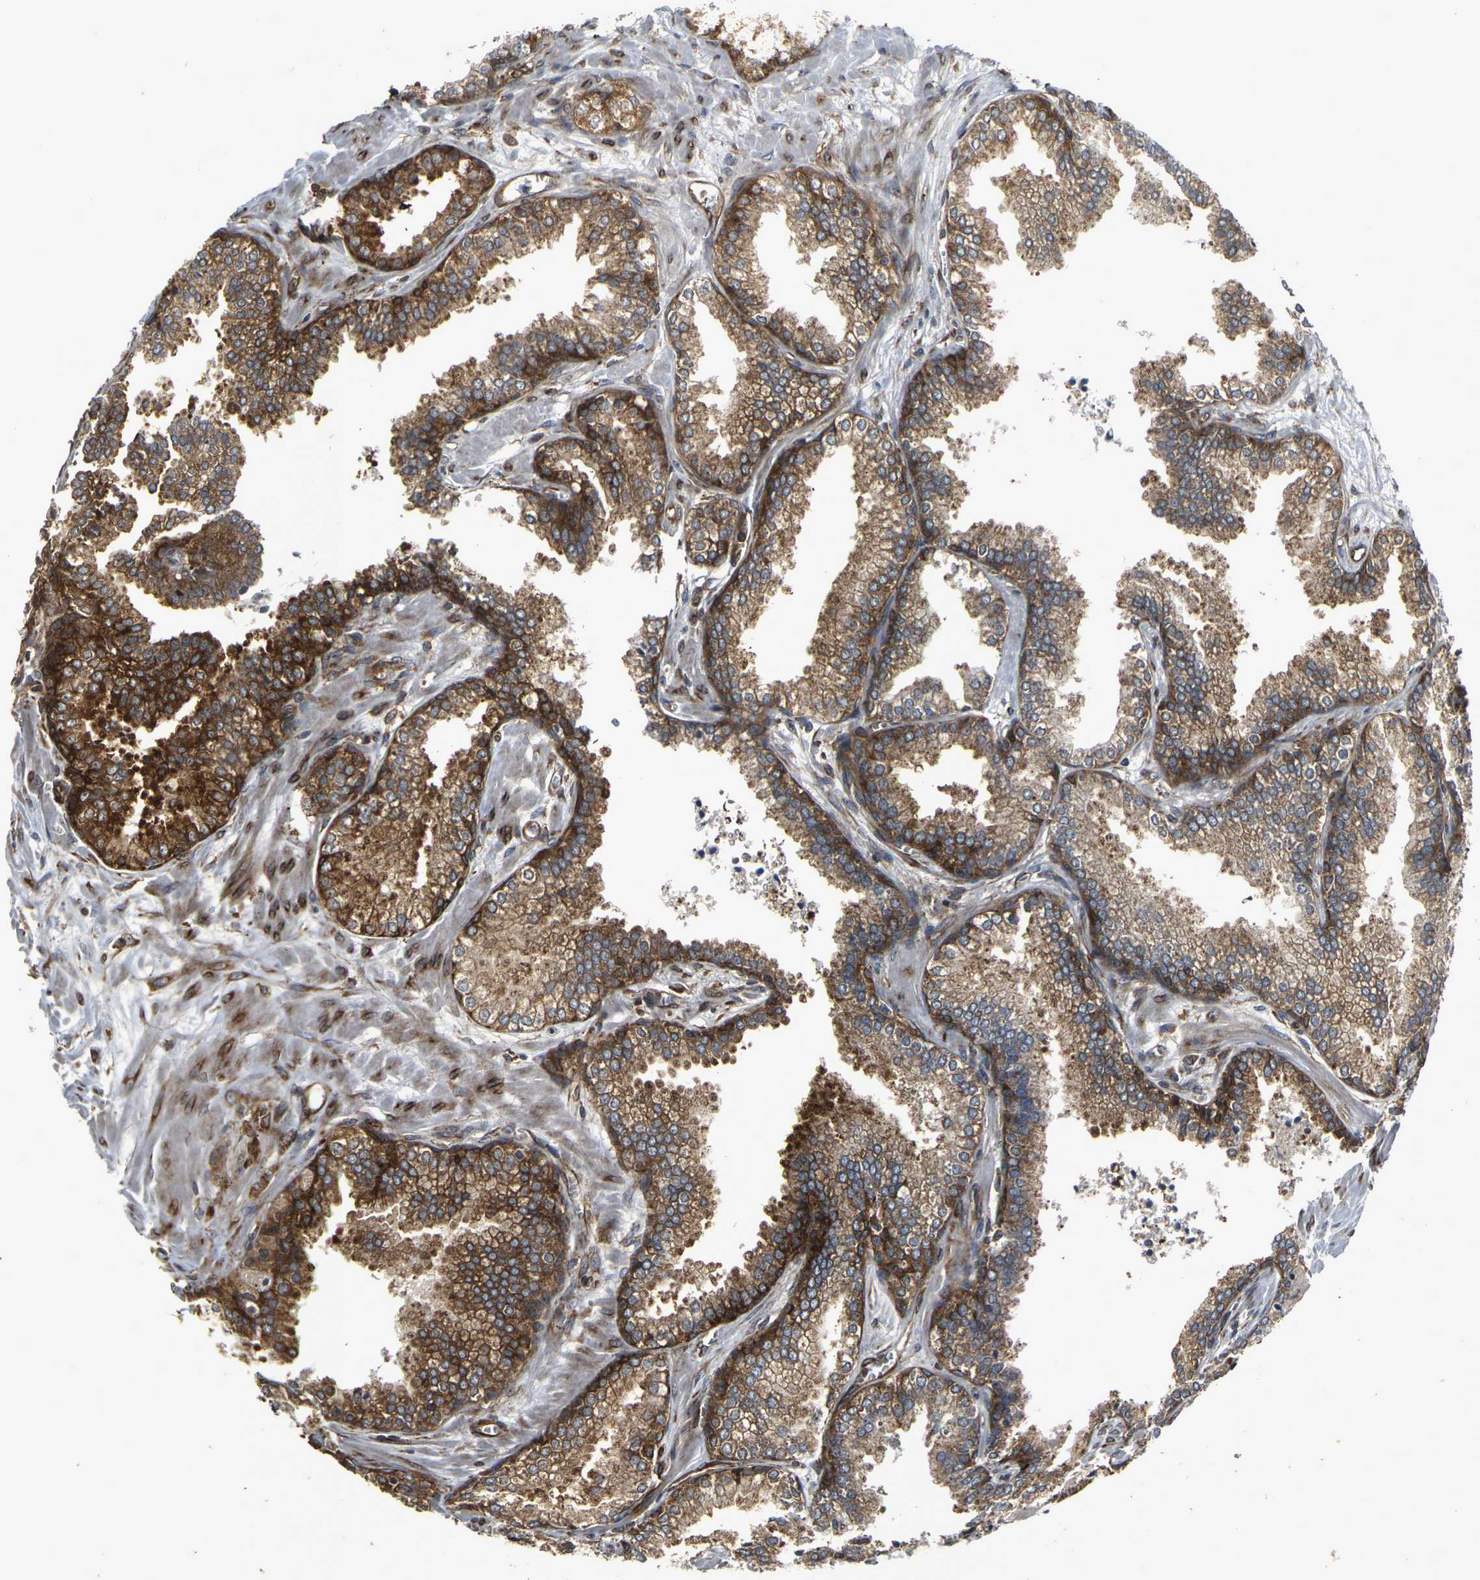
{"staining": {"intensity": "moderate", "quantity": ">75%", "location": "cytoplasmic/membranous"}, "tissue": "prostate cancer", "cell_type": "Tumor cells", "image_type": "cancer", "snomed": [{"axis": "morphology", "description": "Adenocarcinoma, Low grade"}, {"axis": "topography", "description": "Prostate"}], "caption": "The histopathology image reveals a brown stain indicating the presence of a protein in the cytoplasmic/membranous of tumor cells in low-grade adenocarcinoma (prostate). The staining was performed using DAB (3,3'-diaminobenzidine) to visualize the protein expression in brown, while the nuclei were stained in blue with hematoxylin (Magnification: 20x).", "gene": "MARCHF2", "patient": {"sex": "male", "age": 60}}